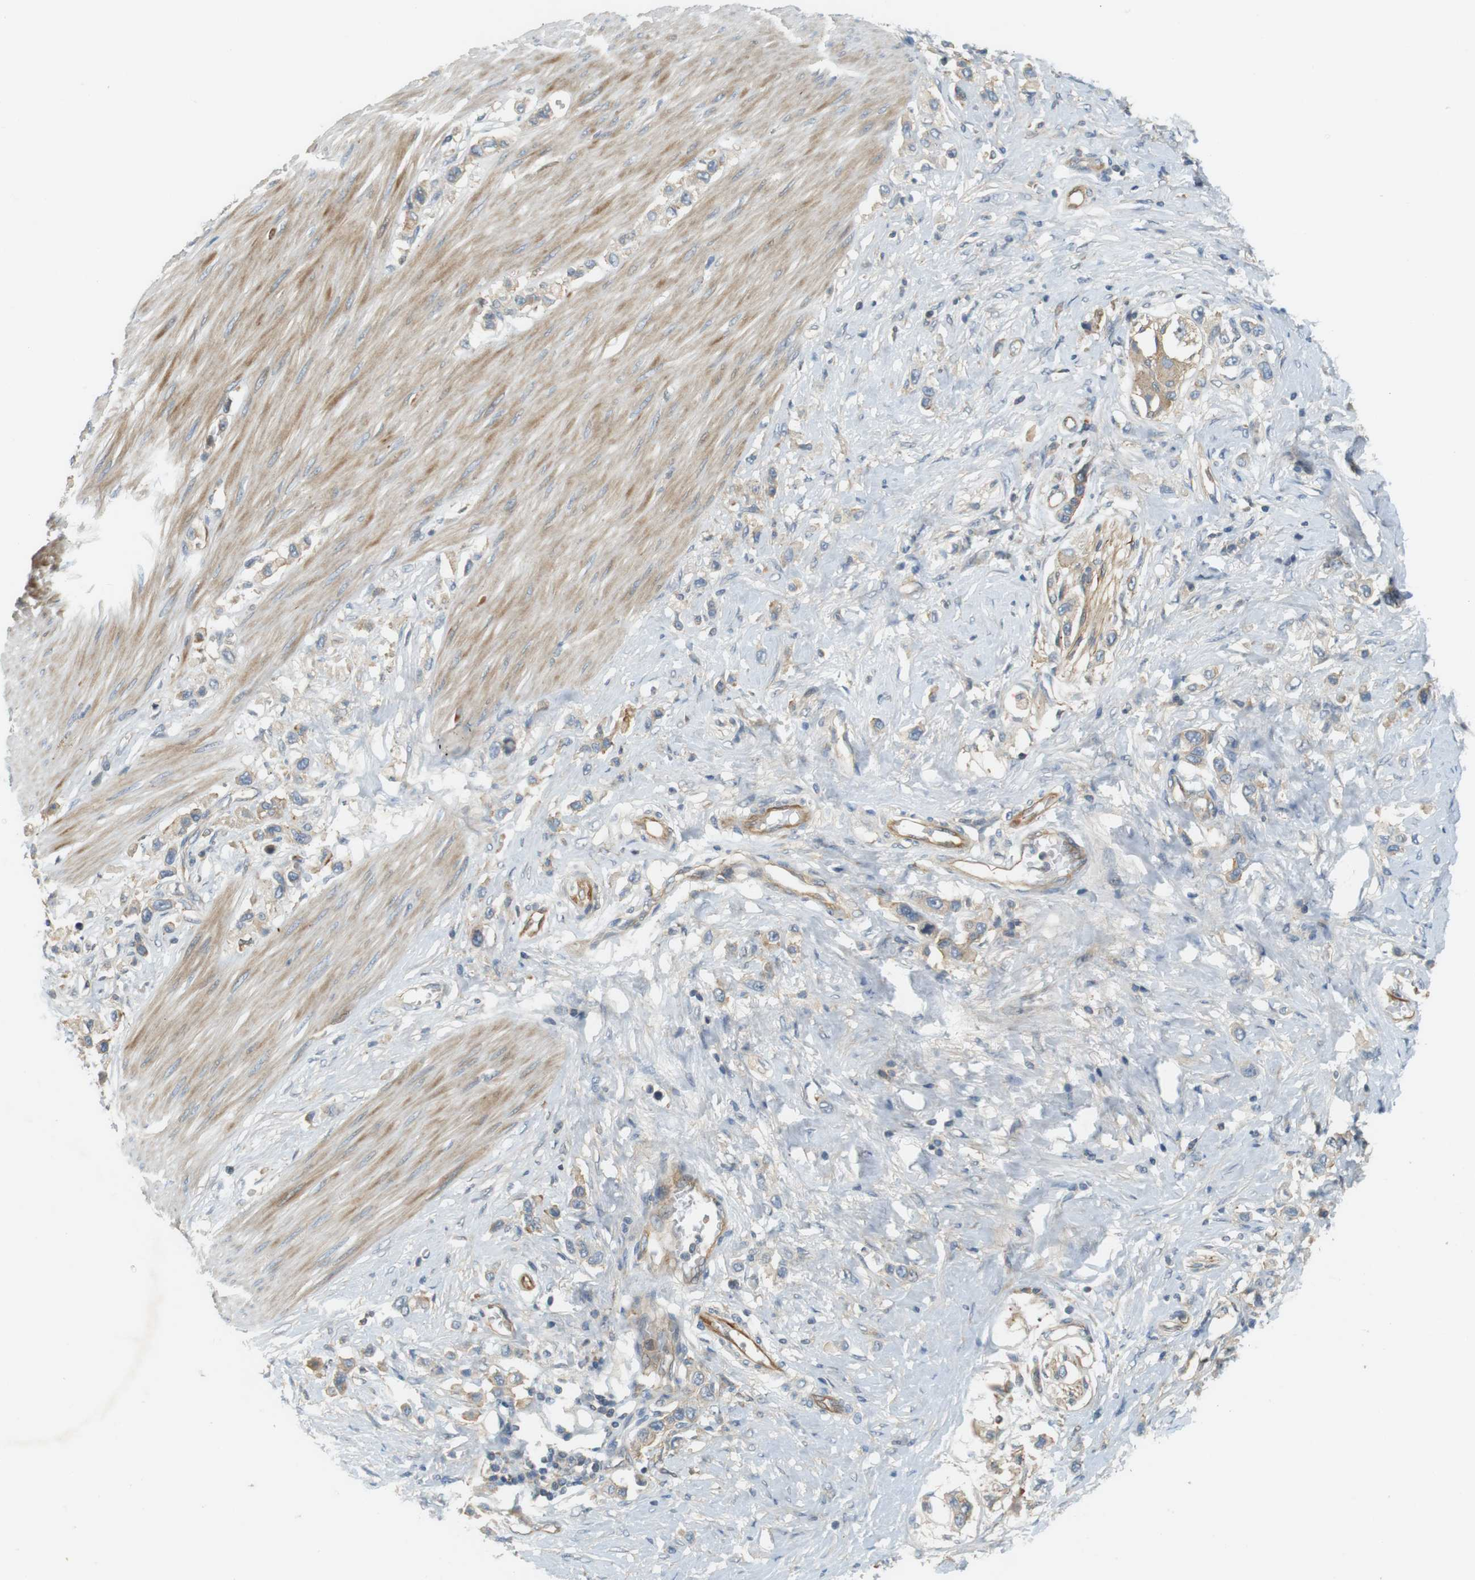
{"staining": {"intensity": "weak", "quantity": "<25%", "location": "cytoplasmic/membranous"}, "tissue": "stomach cancer", "cell_type": "Tumor cells", "image_type": "cancer", "snomed": [{"axis": "morphology", "description": "Adenocarcinoma, NOS"}, {"axis": "topography", "description": "Stomach"}], "caption": "This is a image of IHC staining of stomach cancer (adenocarcinoma), which shows no staining in tumor cells.", "gene": "SH3GLB1", "patient": {"sex": "female", "age": 65}}